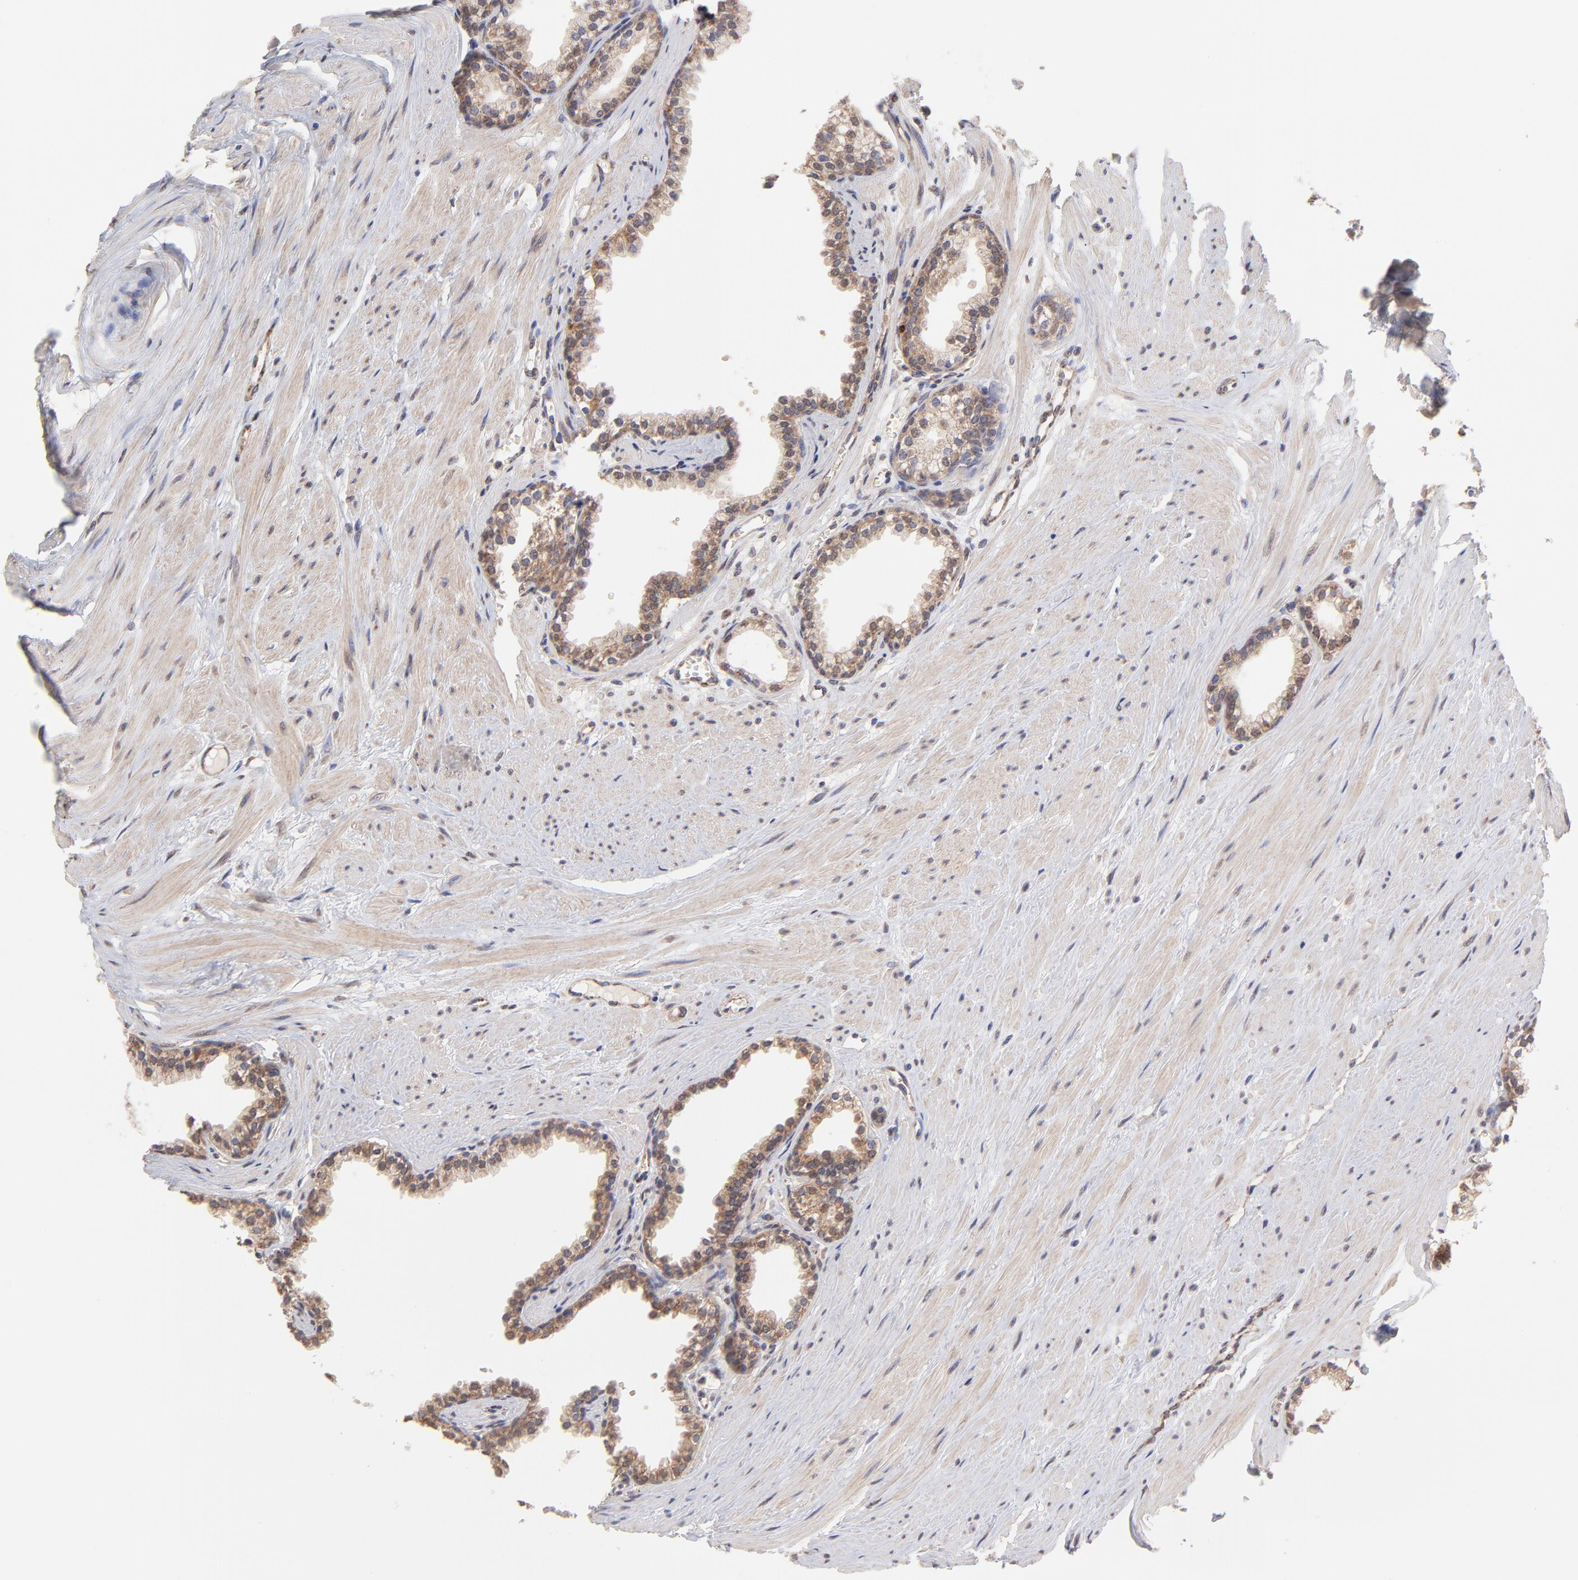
{"staining": {"intensity": "moderate", "quantity": ">75%", "location": "cytoplasmic/membranous"}, "tissue": "prostate", "cell_type": "Glandular cells", "image_type": "normal", "snomed": [{"axis": "morphology", "description": "Normal tissue, NOS"}, {"axis": "topography", "description": "Prostate"}], "caption": "This is a histology image of IHC staining of normal prostate, which shows moderate expression in the cytoplasmic/membranous of glandular cells.", "gene": "UBE2H", "patient": {"sex": "male", "age": 64}}